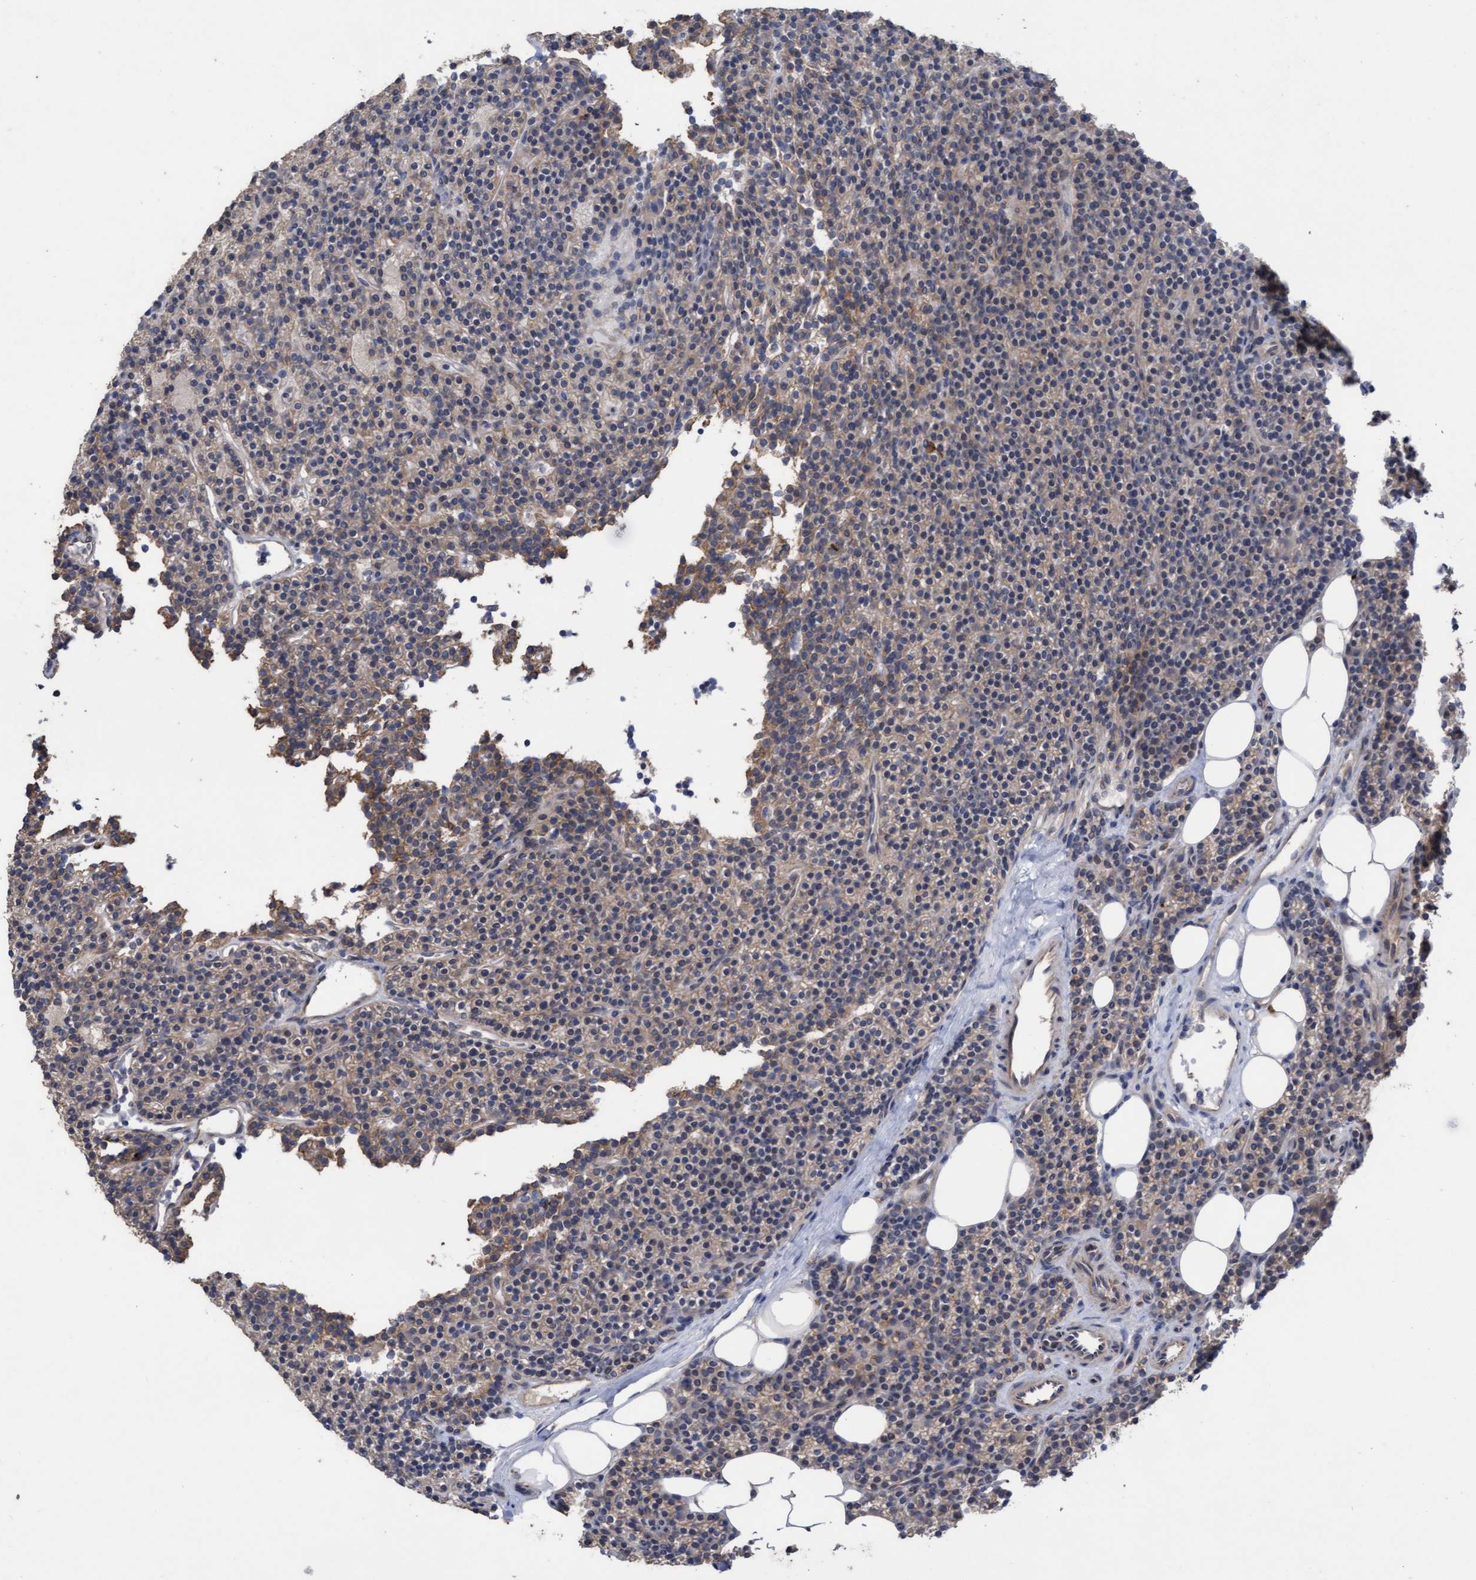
{"staining": {"intensity": "weak", "quantity": "25%-75%", "location": "cytoplasmic/membranous"}, "tissue": "parathyroid gland", "cell_type": "Glandular cells", "image_type": "normal", "snomed": [{"axis": "morphology", "description": "Normal tissue, NOS"}, {"axis": "topography", "description": "Parathyroid gland"}], "caption": "A high-resolution micrograph shows IHC staining of benign parathyroid gland, which shows weak cytoplasmic/membranous expression in about 25%-75% of glandular cells. (IHC, brightfield microscopy, high magnification).", "gene": "KRT24", "patient": {"sex": "male", "age": 75}}